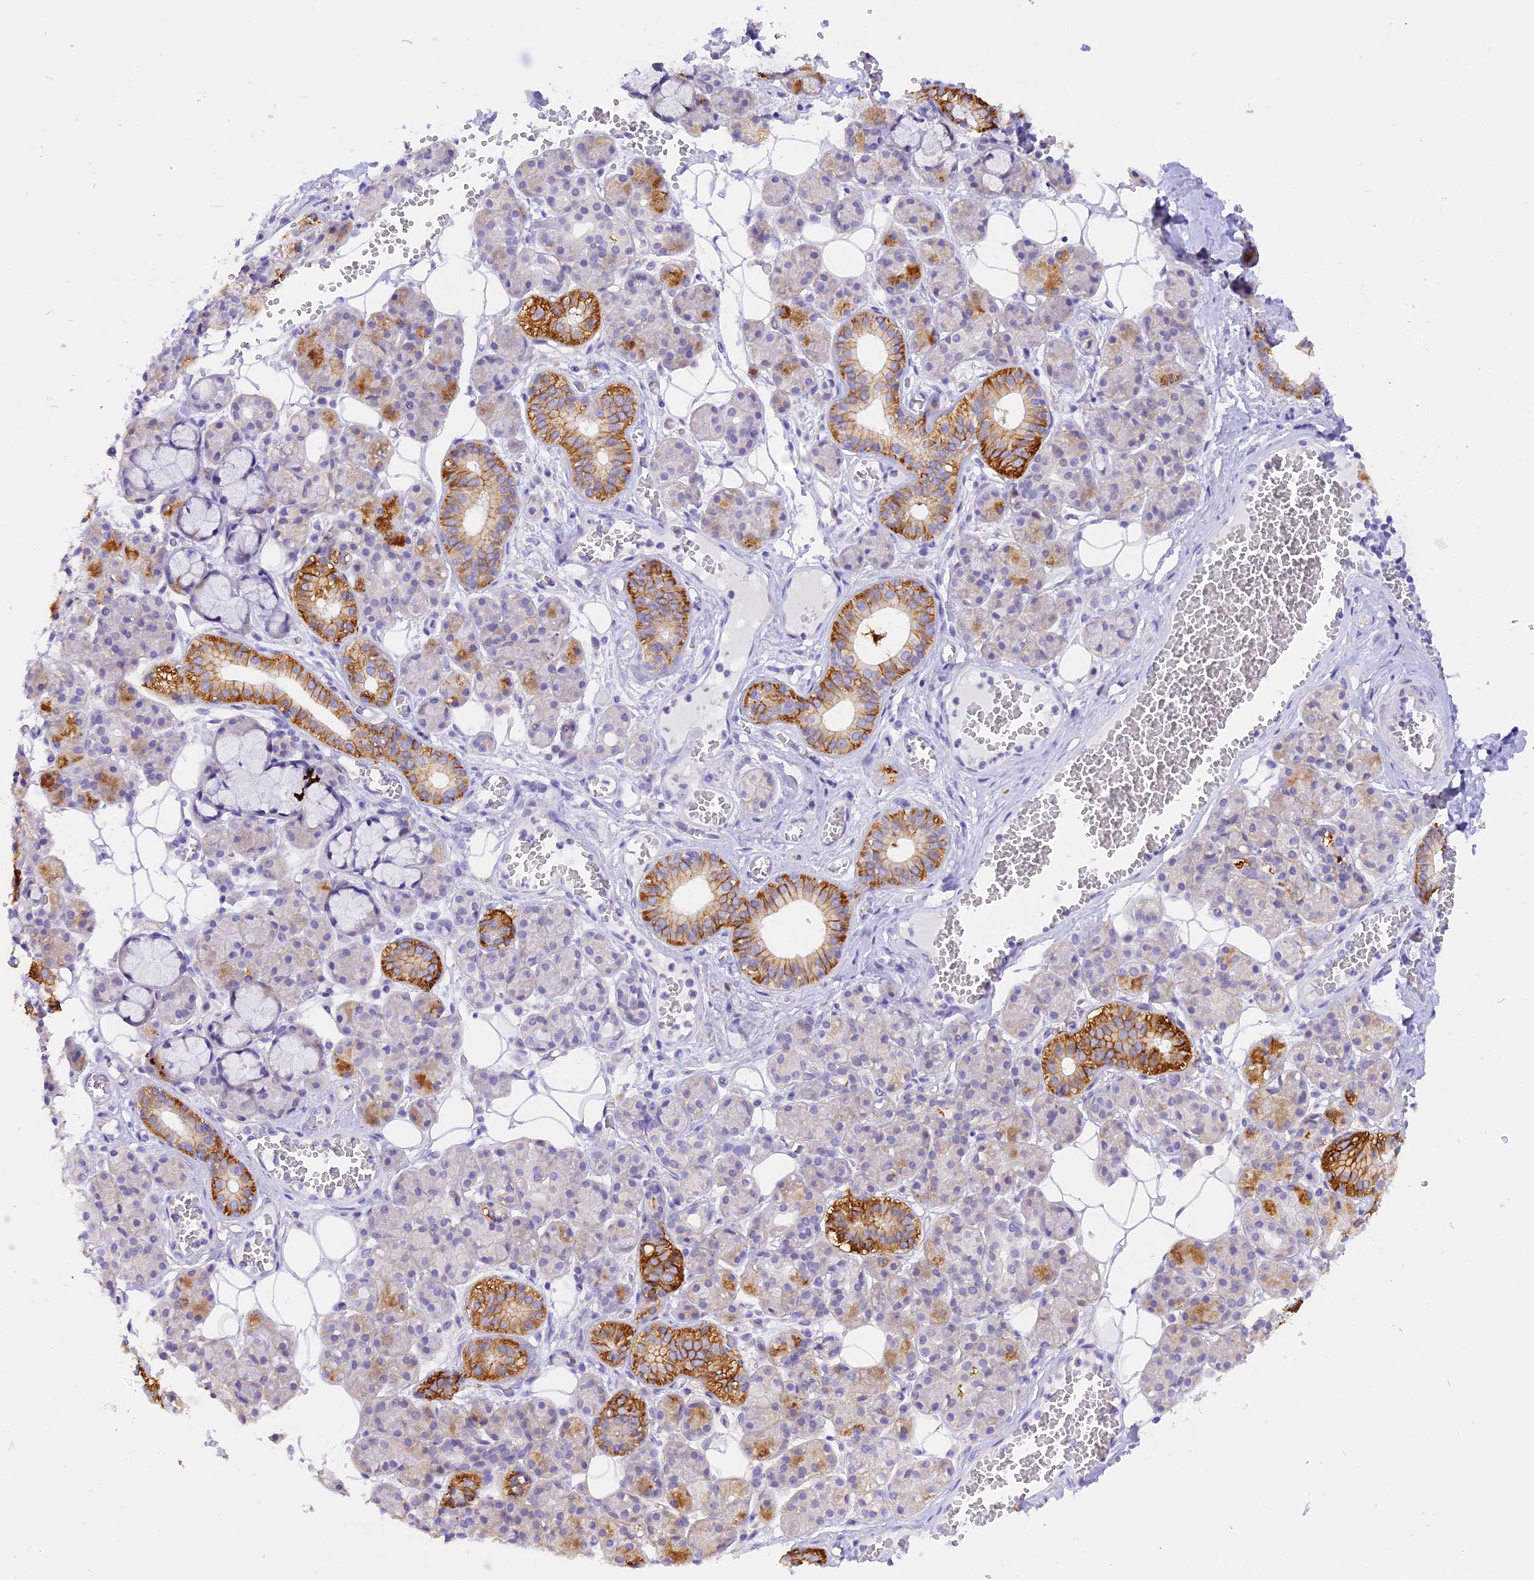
{"staining": {"intensity": "strong", "quantity": "<25%", "location": "cytoplasmic/membranous"}, "tissue": "salivary gland", "cell_type": "Glandular cells", "image_type": "normal", "snomed": [{"axis": "morphology", "description": "Normal tissue, NOS"}, {"axis": "topography", "description": "Salivary gland"}], "caption": "Protein expression analysis of unremarkable salivary gland exhibits strong cytoplasmic/membranous expression in approximately <25% of glandular cells.", "gene": "COL6A5", "patient": {"sex": "male", "age": 63}}